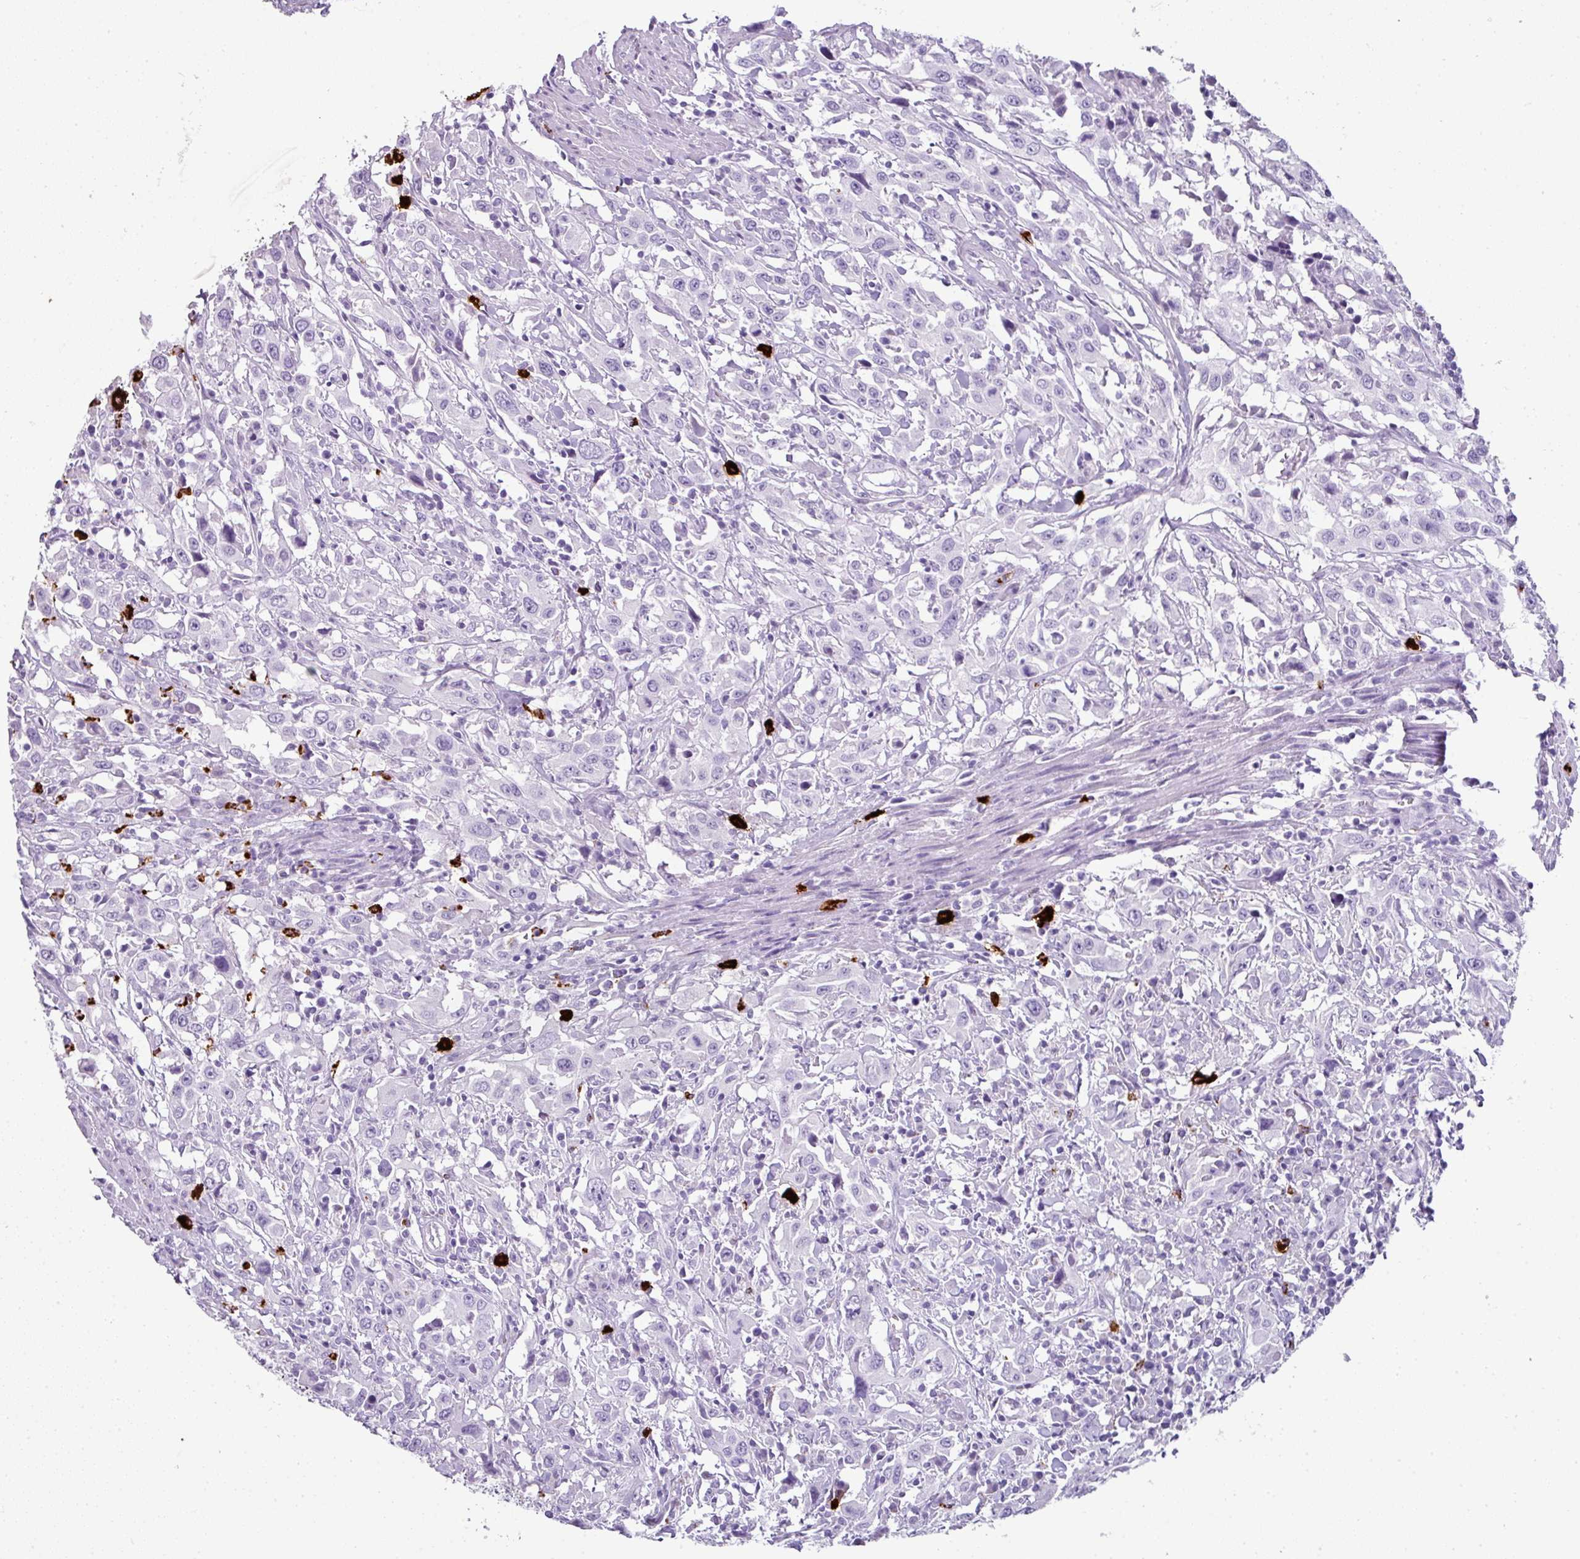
{"staining": {"intensity": "negative", "quantity": "none", "location": "none"}, "tissue": "urothelial cancer", "cell_type": "Tumor cells", "image_type": "cancer", "snomed": [{"axis": "morphology", "description": "Urothelial carcinoma, High grade"}, {"axis": "topography", "description": "Urinary bladder"}], "caption": "There is no significant expression in tumor cells of urothelial carcinoma (high-grade). (Immunohistochemistry, brightfield microscopy, high magnification).", "gene": "CTSG", "patient": {"sex": "male", "age": 61}}